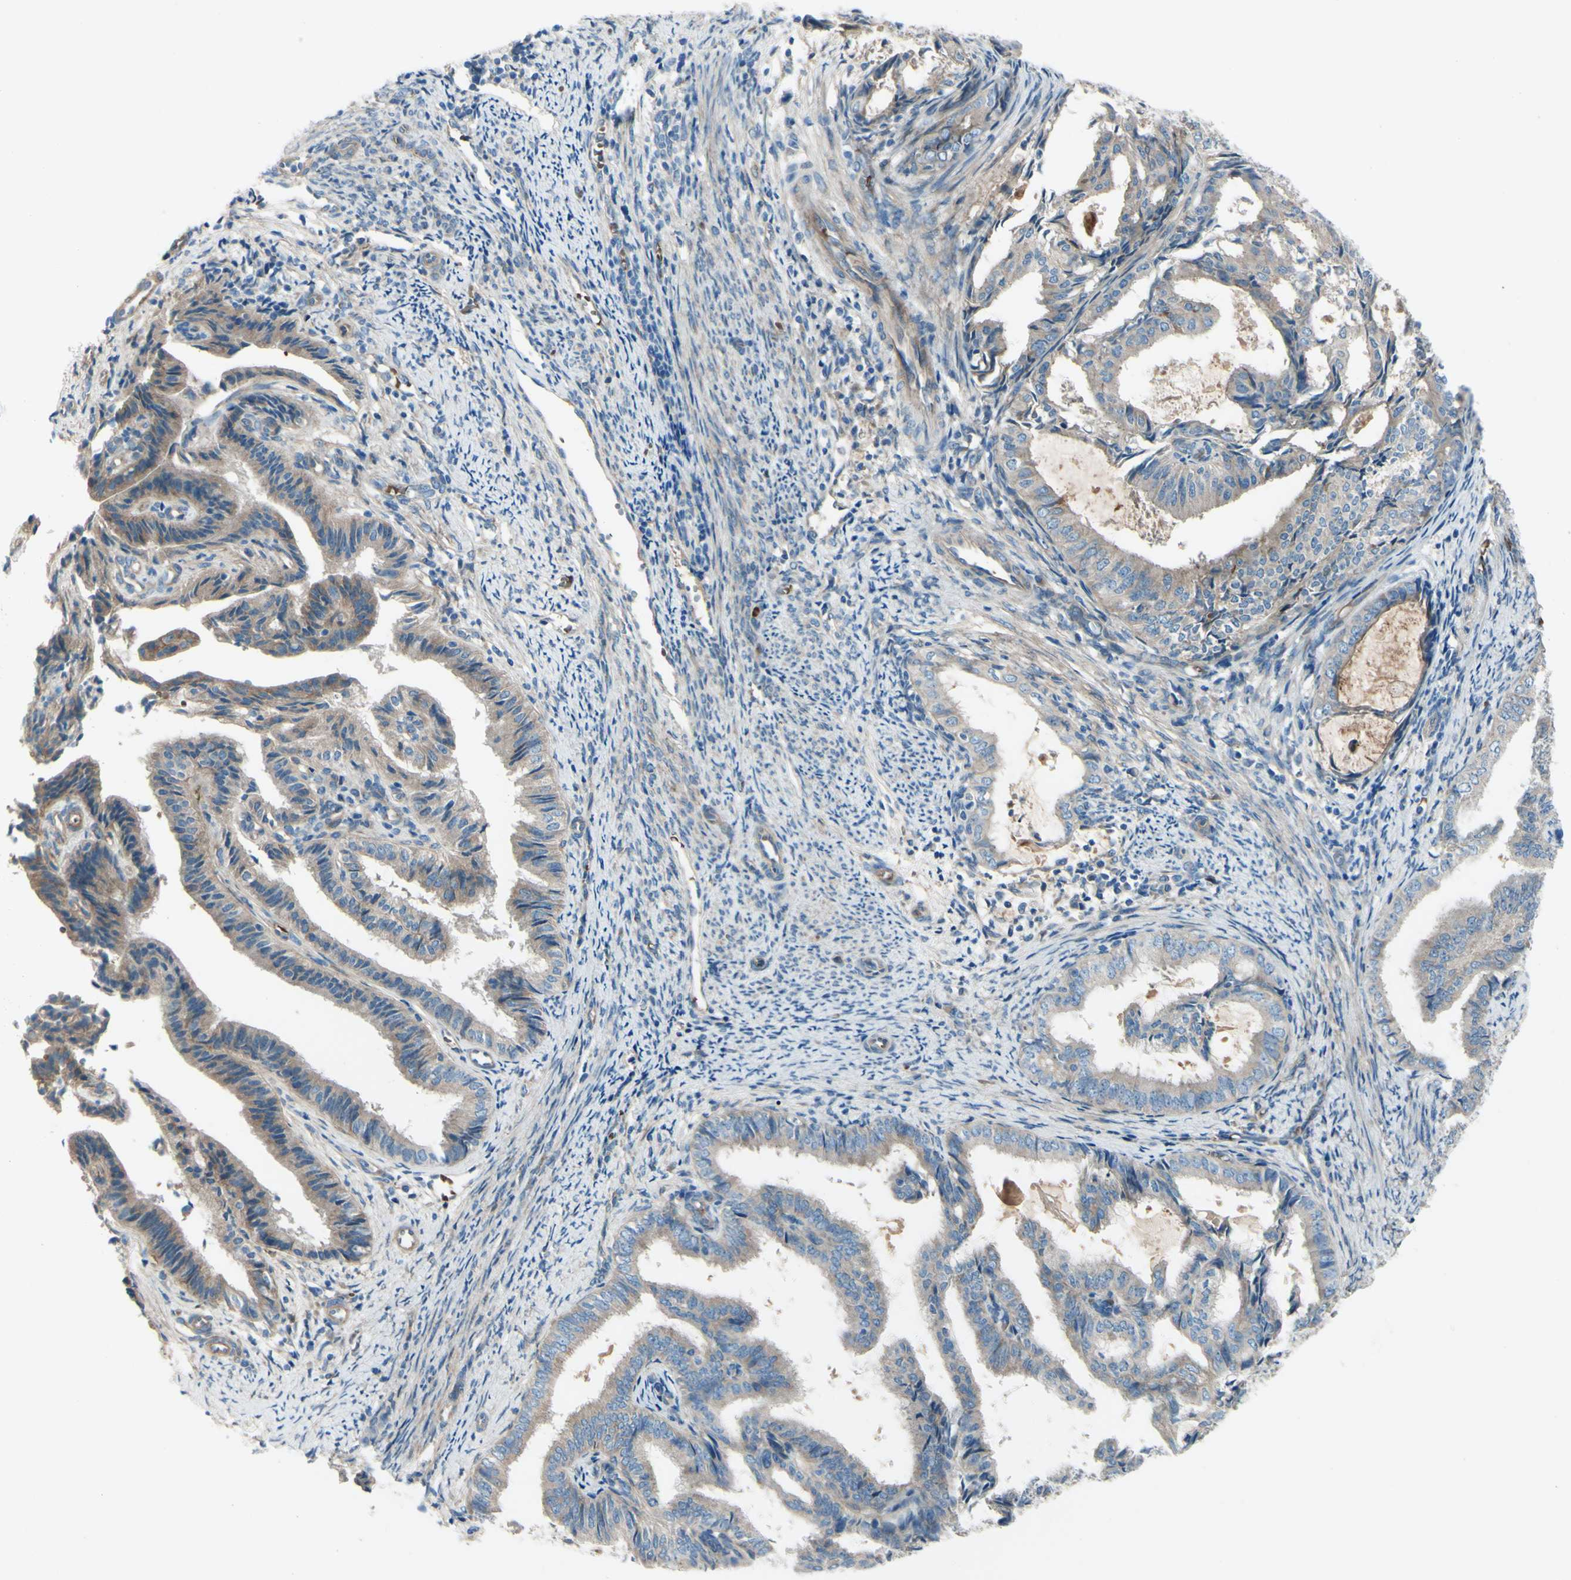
{"staining": {"intensity": "moderate", "quantity": ">75%", "location": "cytoplasmic/membranous"}, "tissue": "endometrial cancer", "cell_type": "Tumor cells", "image_type": "cancer", "snomed": [{"axis": "morphology", "description": "Adenocarcinoma, NOS"}, {"axis": "topography", "description": "Endometrium"}], "caption": "Endometrial cancer (adenocarcinoma) stained with a protein marker reveals moderate staining in tumor cells.", "gene": "PCDHGA2", "patient": {"sex": "female", "age": 58}}